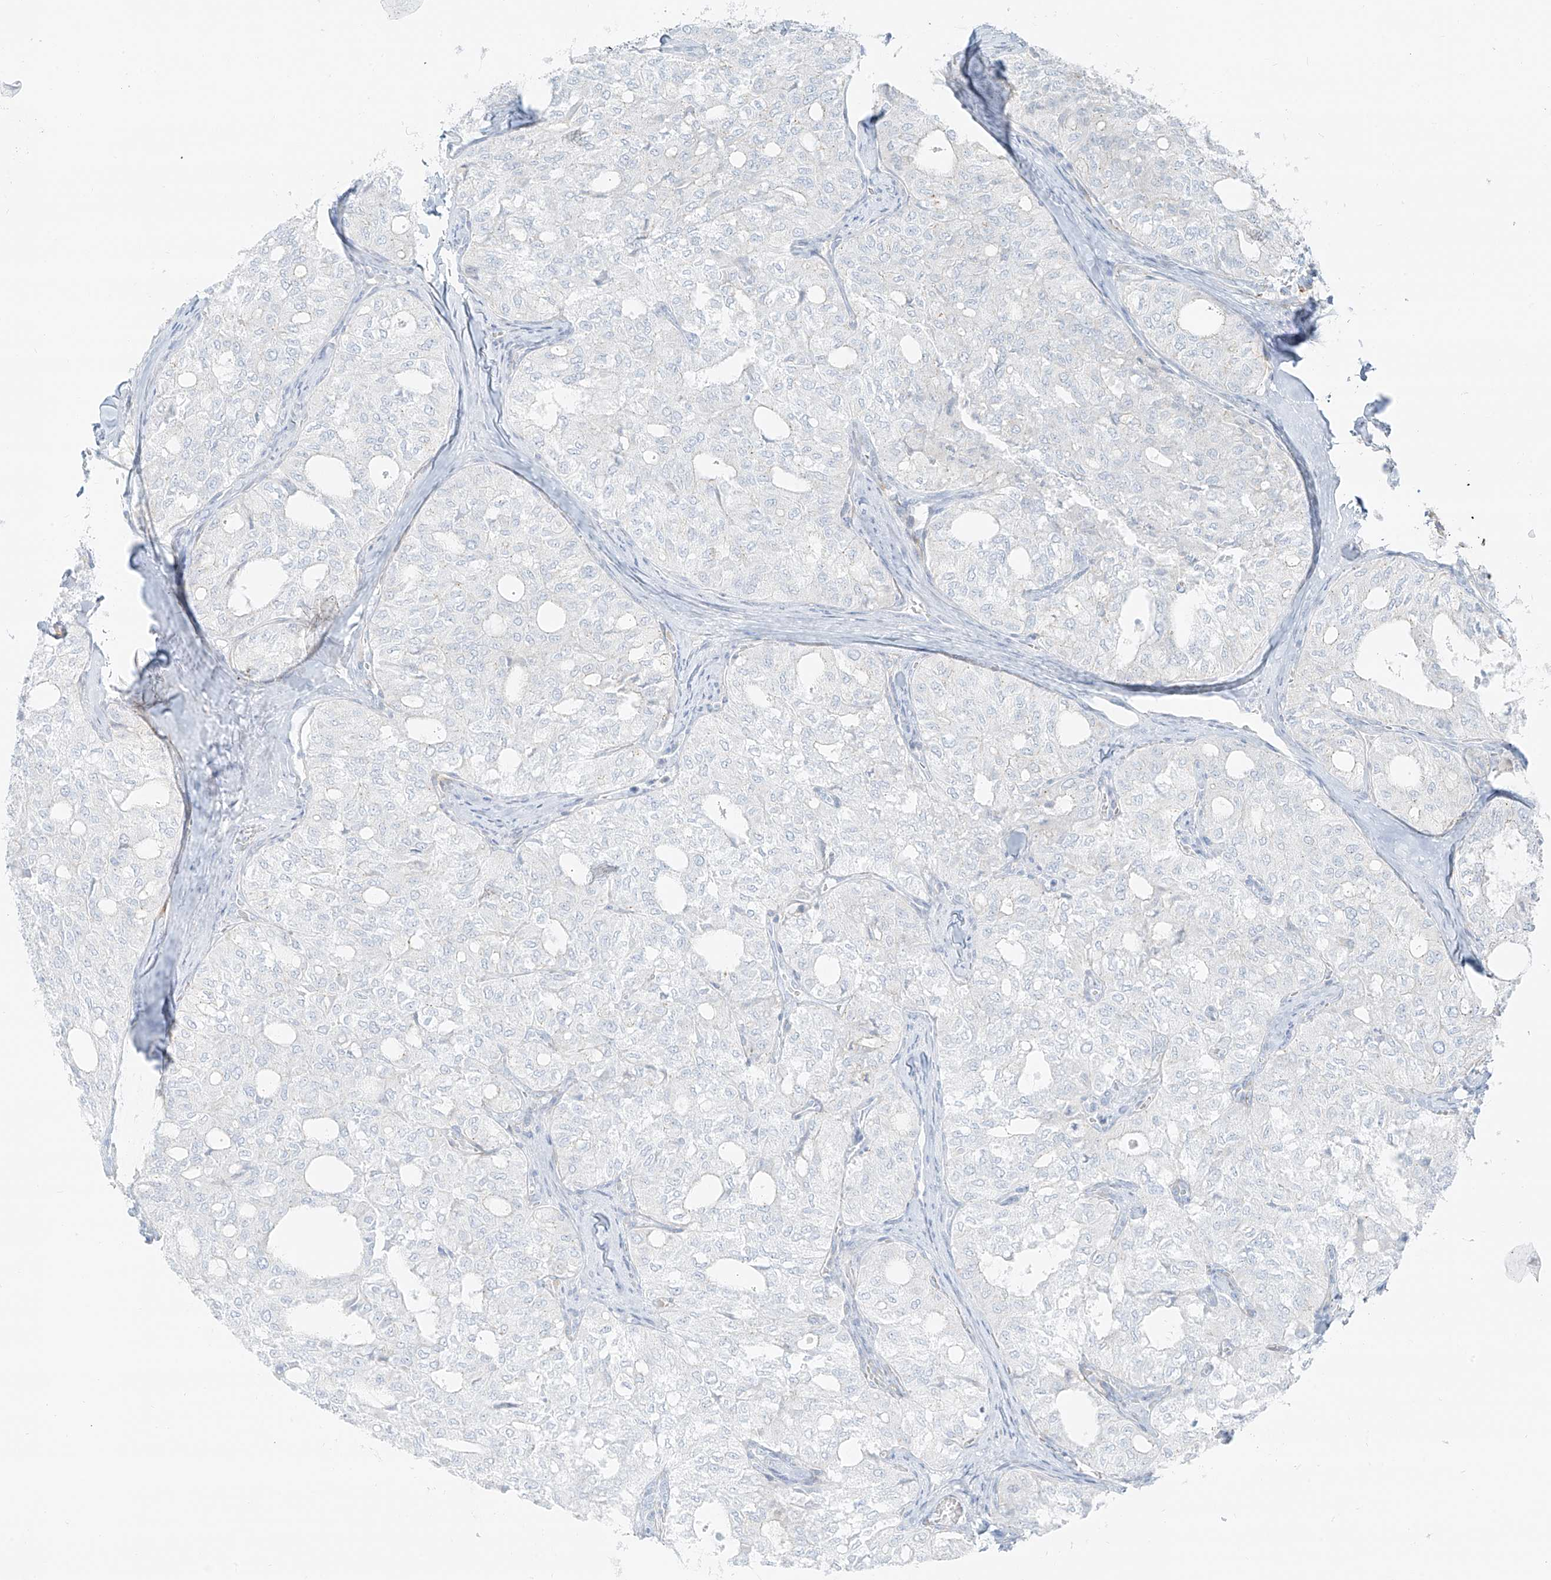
{"staining": {"intensity": "negative", "quantity": "none", "location": "none"}, "tissue": "thyroid cancer", "cell_type": "Tumor cells", "image_type": "cancer", "snomed": [{"axis": "morphology", "description": "Follicular adenoma carcinoma, NOS"}, {"axis": "topography", "description": "Thyroid gland"}], "caption": "IHC histopathology image of neoplastic tissue: human thyroid cancer (follicular adenoma carcinoma) stained with DAB (3,3'-diaminobenzidine) reveals no significant protein staining in tumor cells. (DAB (3,3'-diaminobenzidine) immunohistochemistry (IHC) visualized using brightfield microscopy, high magnification).", "gene": "SMCP", "patient": {"sex": "male", "age": 75}}